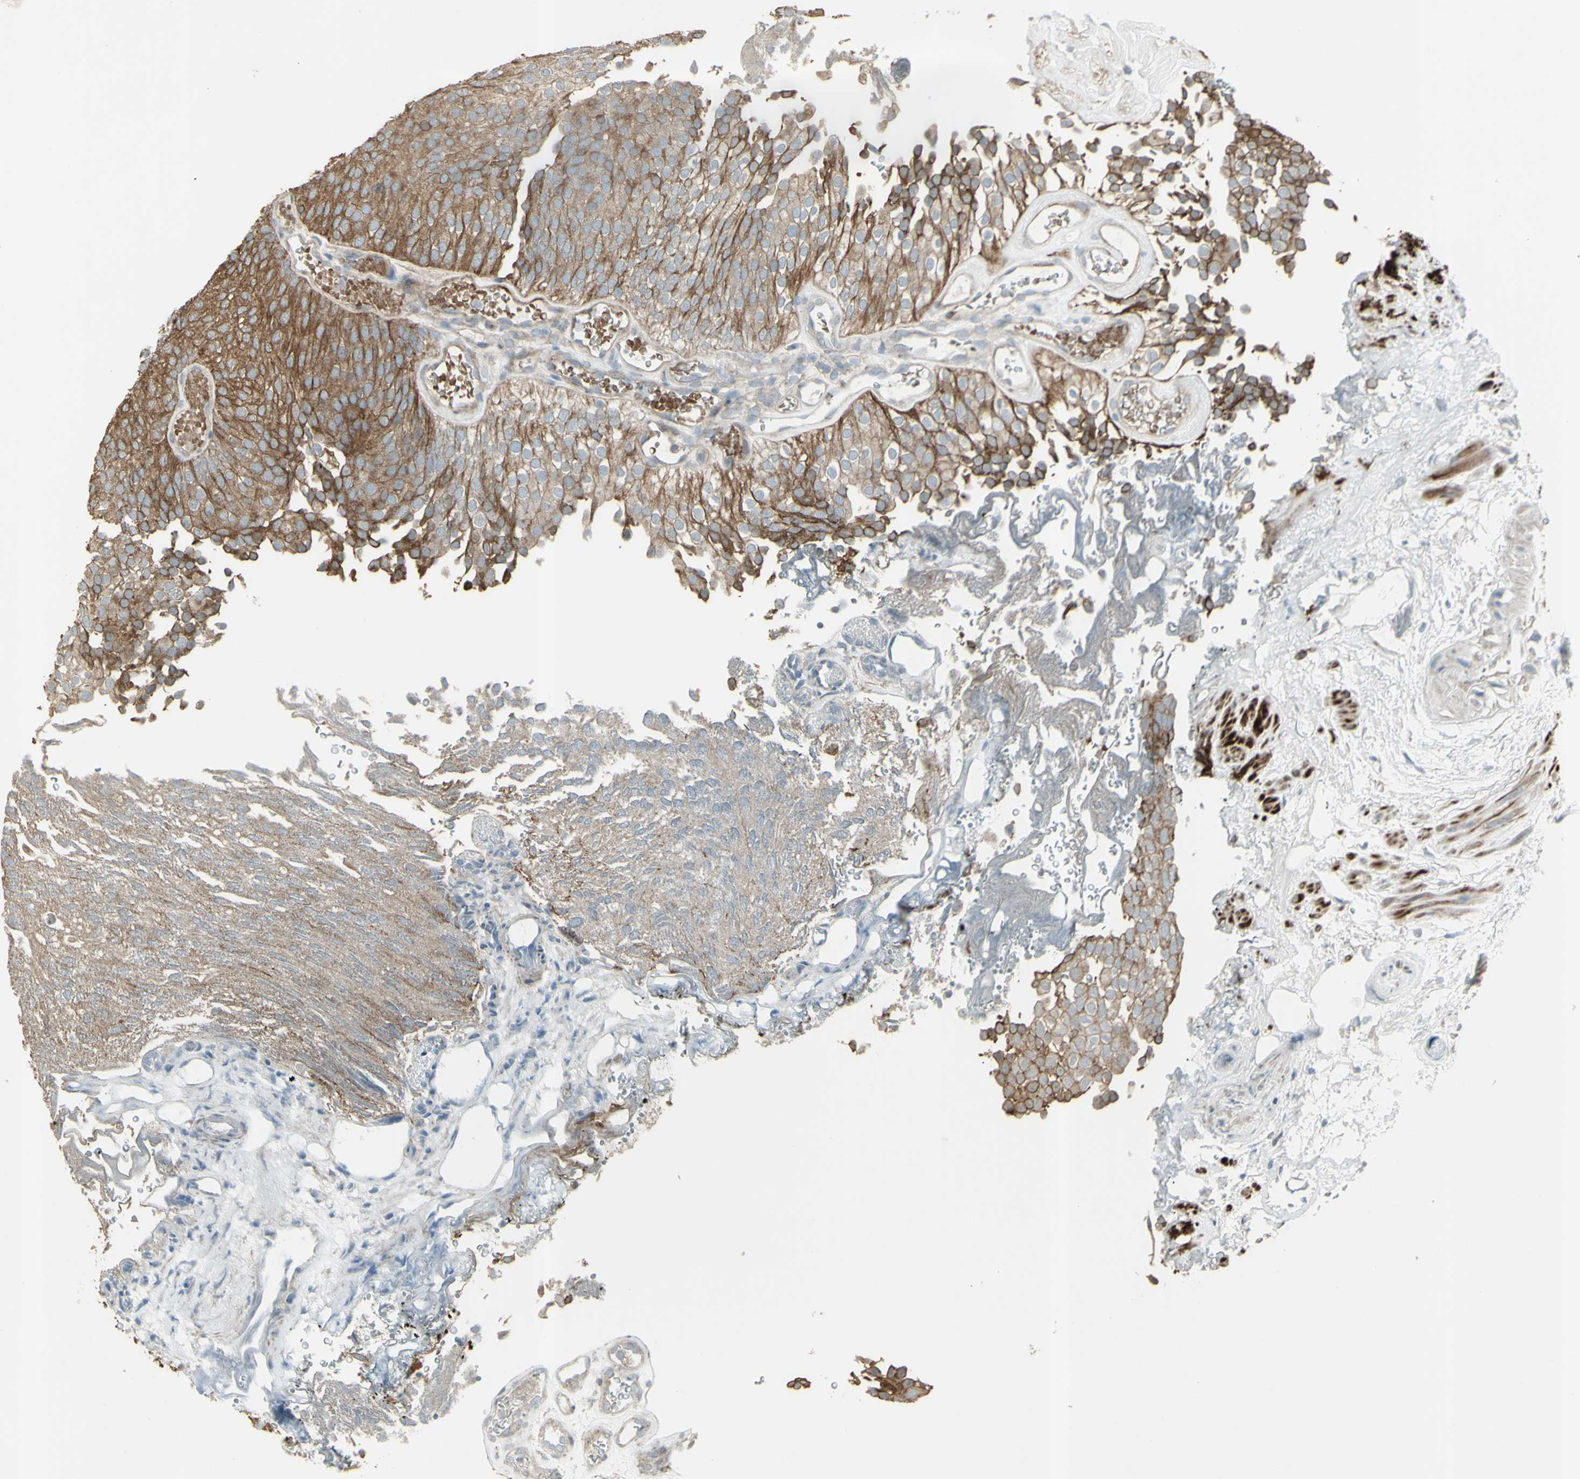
{"staining": {"intensity": "moderate", "quantity": ">75%", "location": "cytoplasmic/membranous"}, "tissue": "urothelial cancer", "cell_type": "Tumor cells", "image_type": "cancer", "snomed": [{"axis": "morphology", "description": "Urothelial carcinoma, Low grade"}, {"axis": "topography", "description": "Urinary bladder"}], "caption": "Protein staining reveals moderate cytoplasmic/membranous staining in about >75% of tumor cells in urothelial cancer.", "gene": "GRAMD1B", "patient": {"sex": "male", "age": 78}}